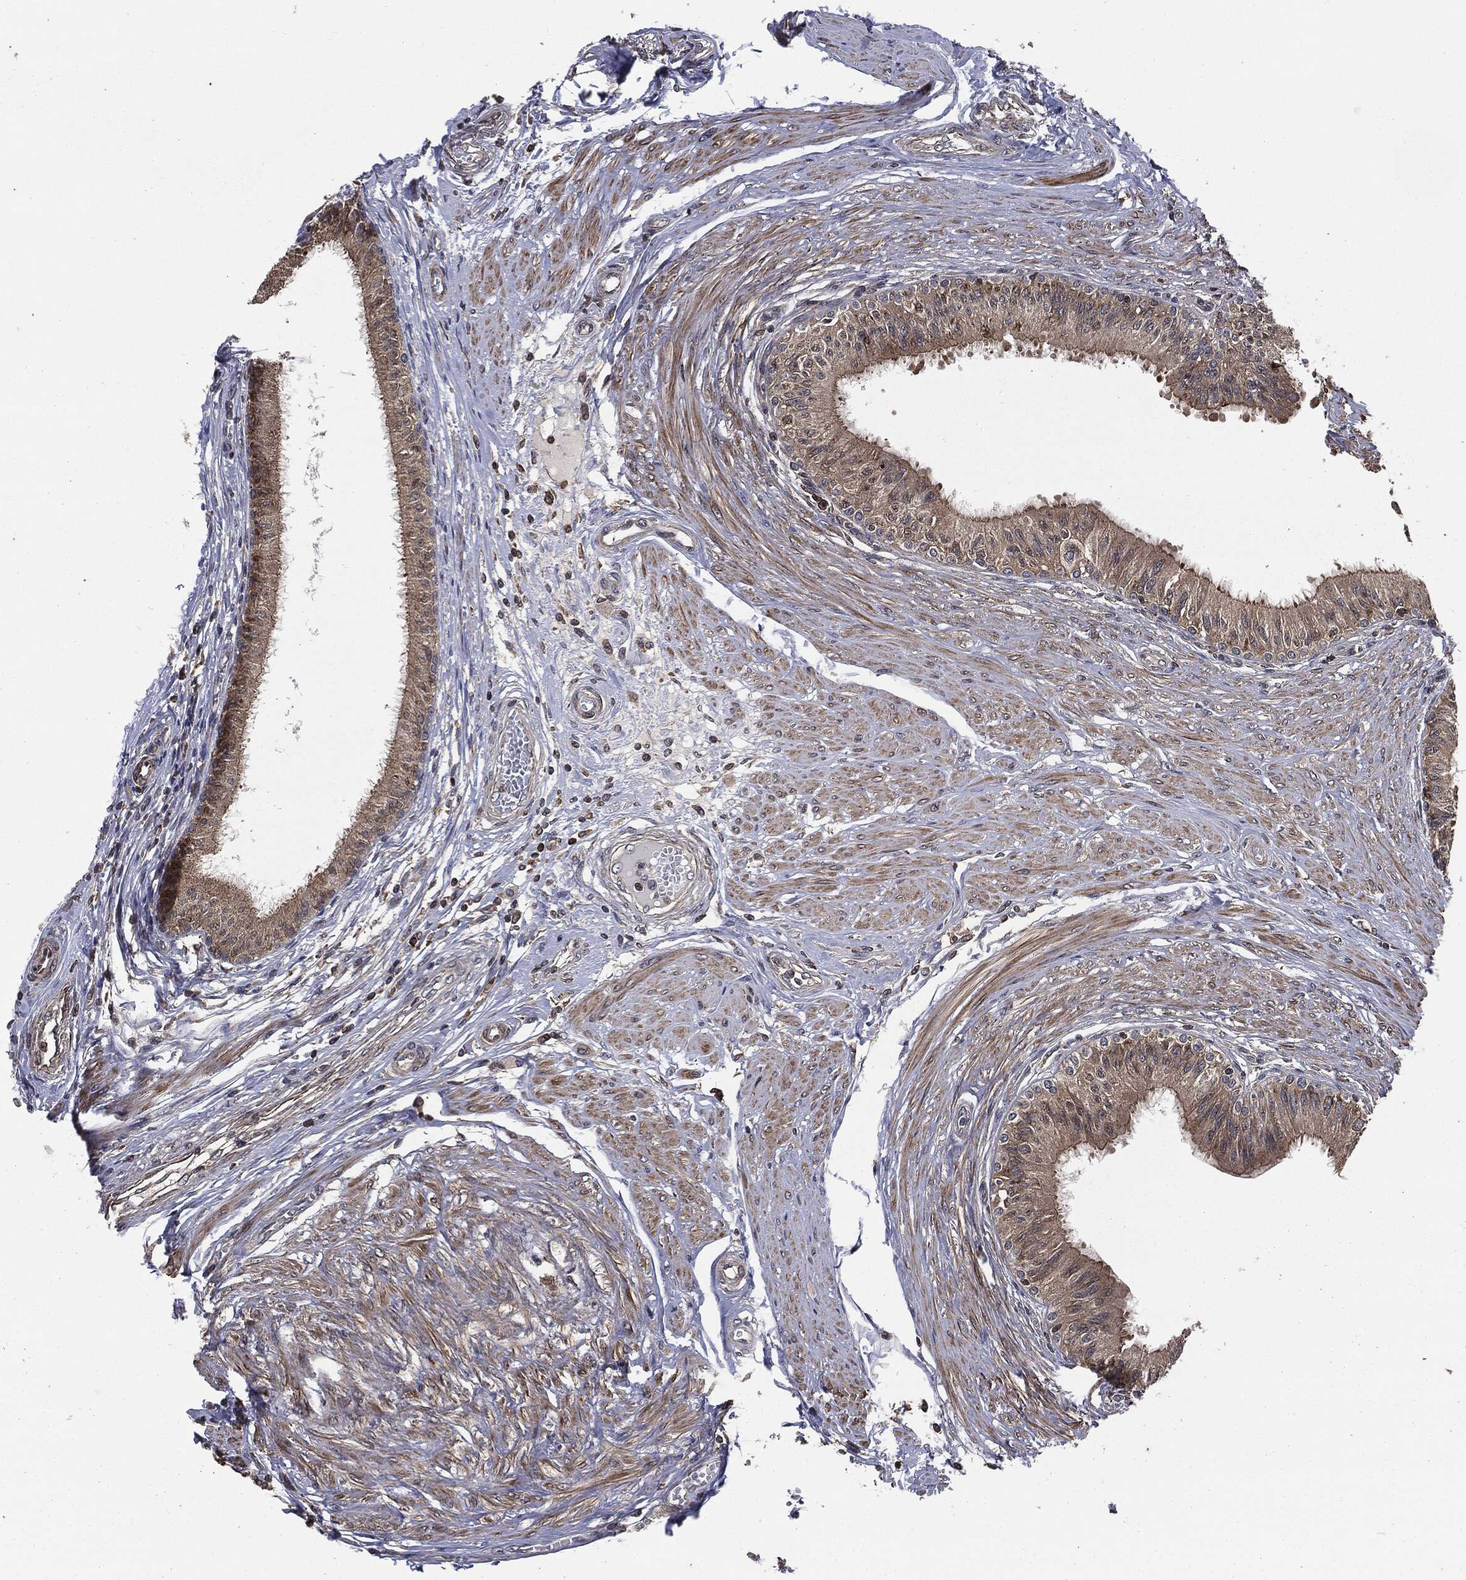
{"staining": {"intensity": "moderate", "quantity": "25%-75%", "location": "cytoplasmic/membranous"}, "tissue": "epididymis", "cell_type": "Glandular cells", "image_type": "normal", "snomed": [{"axis": "morphology", "description": "Normal tissue, NOS"}, {"axis": "morphology", "description": "Seminoma, NOS"}, {"axis": "topography", "description": "Testis"}, {"axis": "topography", "description": "Epididymis"}], "caption": "Epididymis was stained to show a protein in brown. There is medium levels of moderate cytoplasmic/membranous expression in approximately 25%-75% of glandular cells. (brown staining indicates protein expression, while blue staining denotes nuclei).", "gene": "UBR1", "patient": {"sex": "male", "age": 61}}